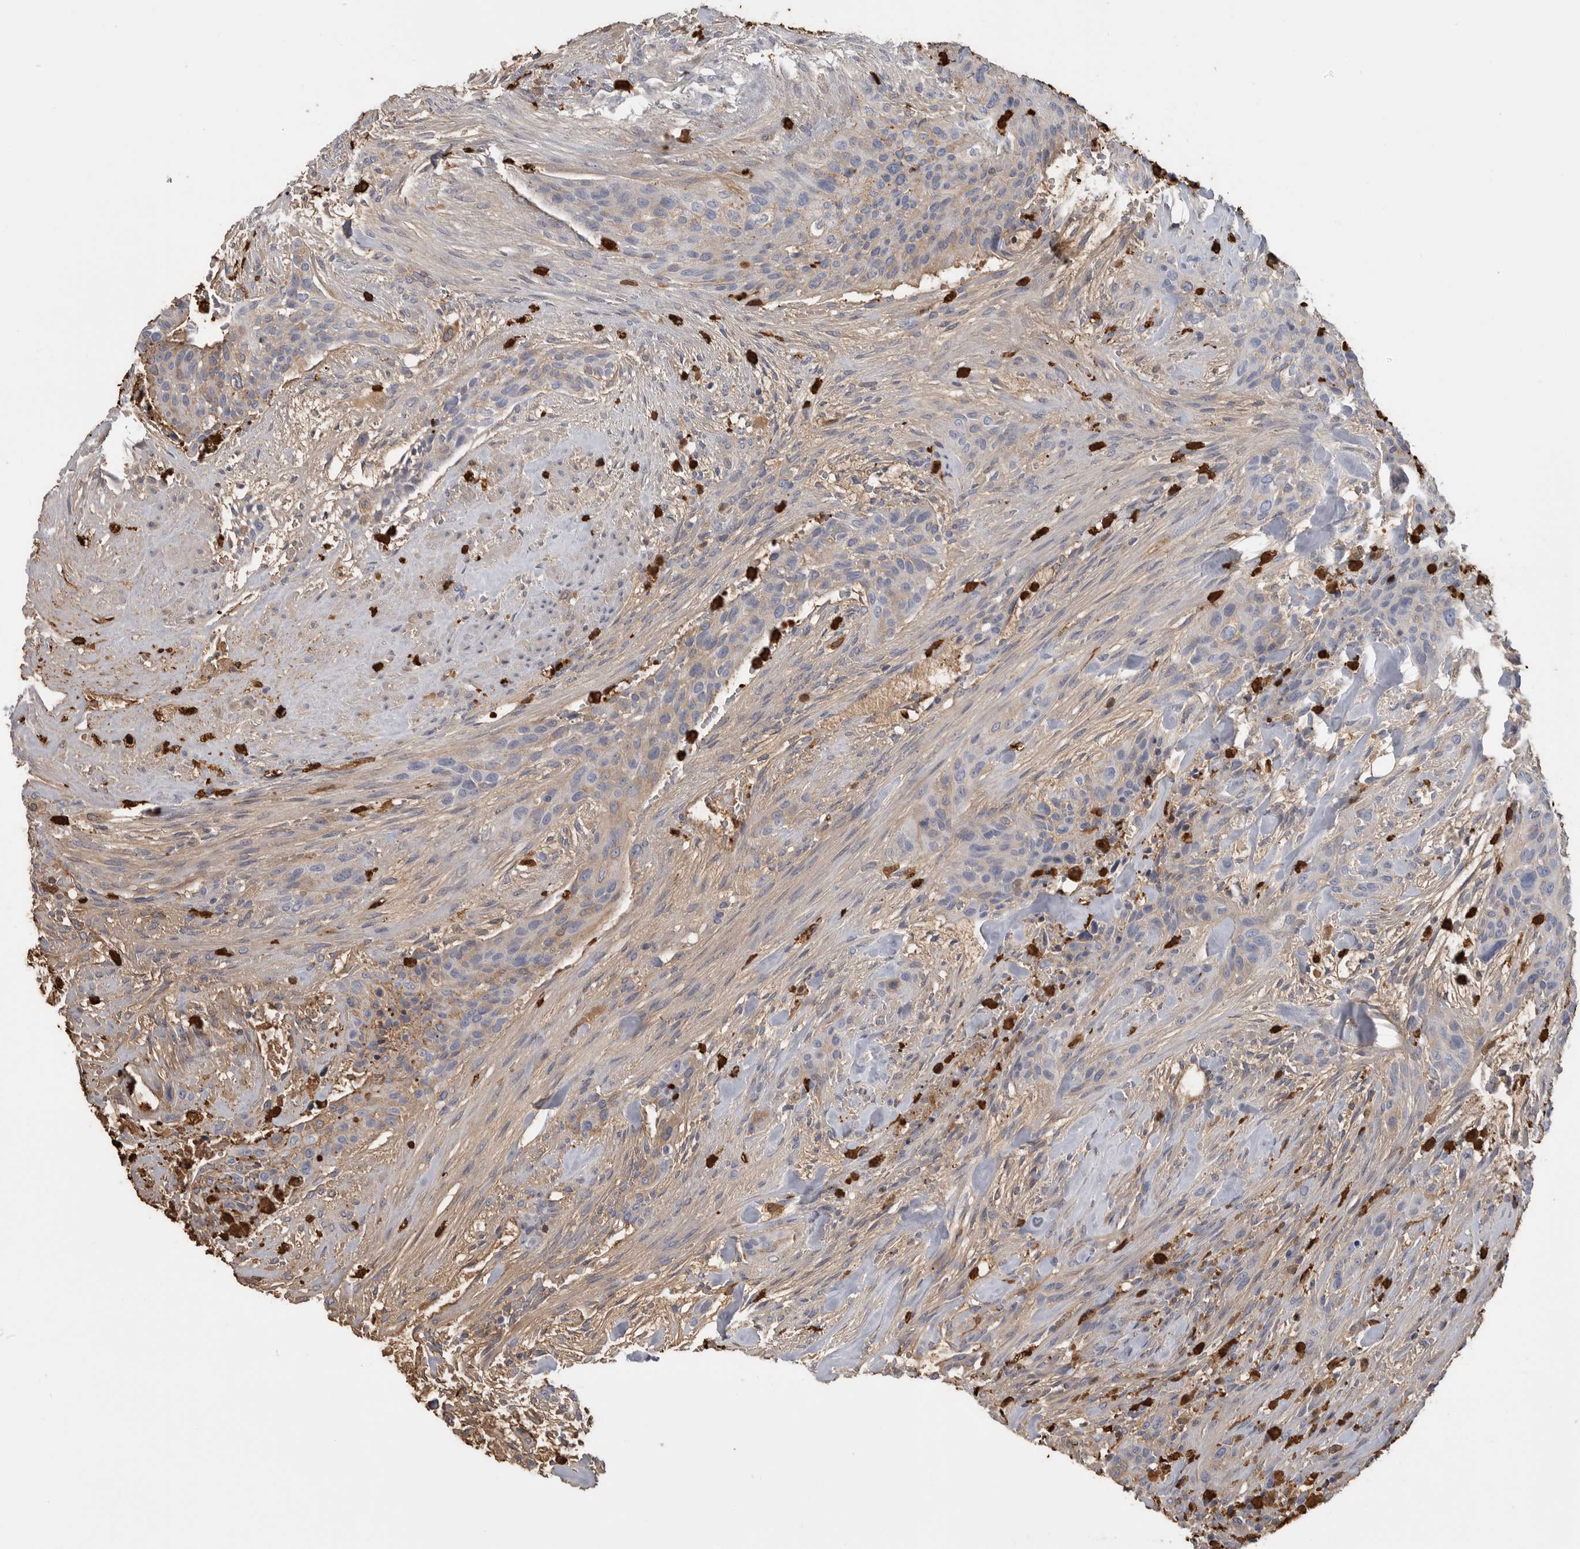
{"staining": {"intensity": "moderate", "quantity": "<25%", "location": "cytoplasmic/membranous"}, "tissue": "urothelial cancer", "cell_type": "Tumor cells", "image_type": "cancer", "snomed": [{"axis": "morphology", "description": "Urothelial carcinoma, High grade"}, {"axis": "topography", "description": "Urinary bladder"}], "caption": "Urothelial cancer tissue exhibits moderate cytoplasmic/membranous positivity in about <25% of tumor cells The staining was performed using DAB (3,3'-diaminobenzidine), with brown indicating positive protein expression. Nuclei are stained blue with hematoxylin.", "gene": "CYB561D1", "patient": {"sex": "male", "age": 35}}